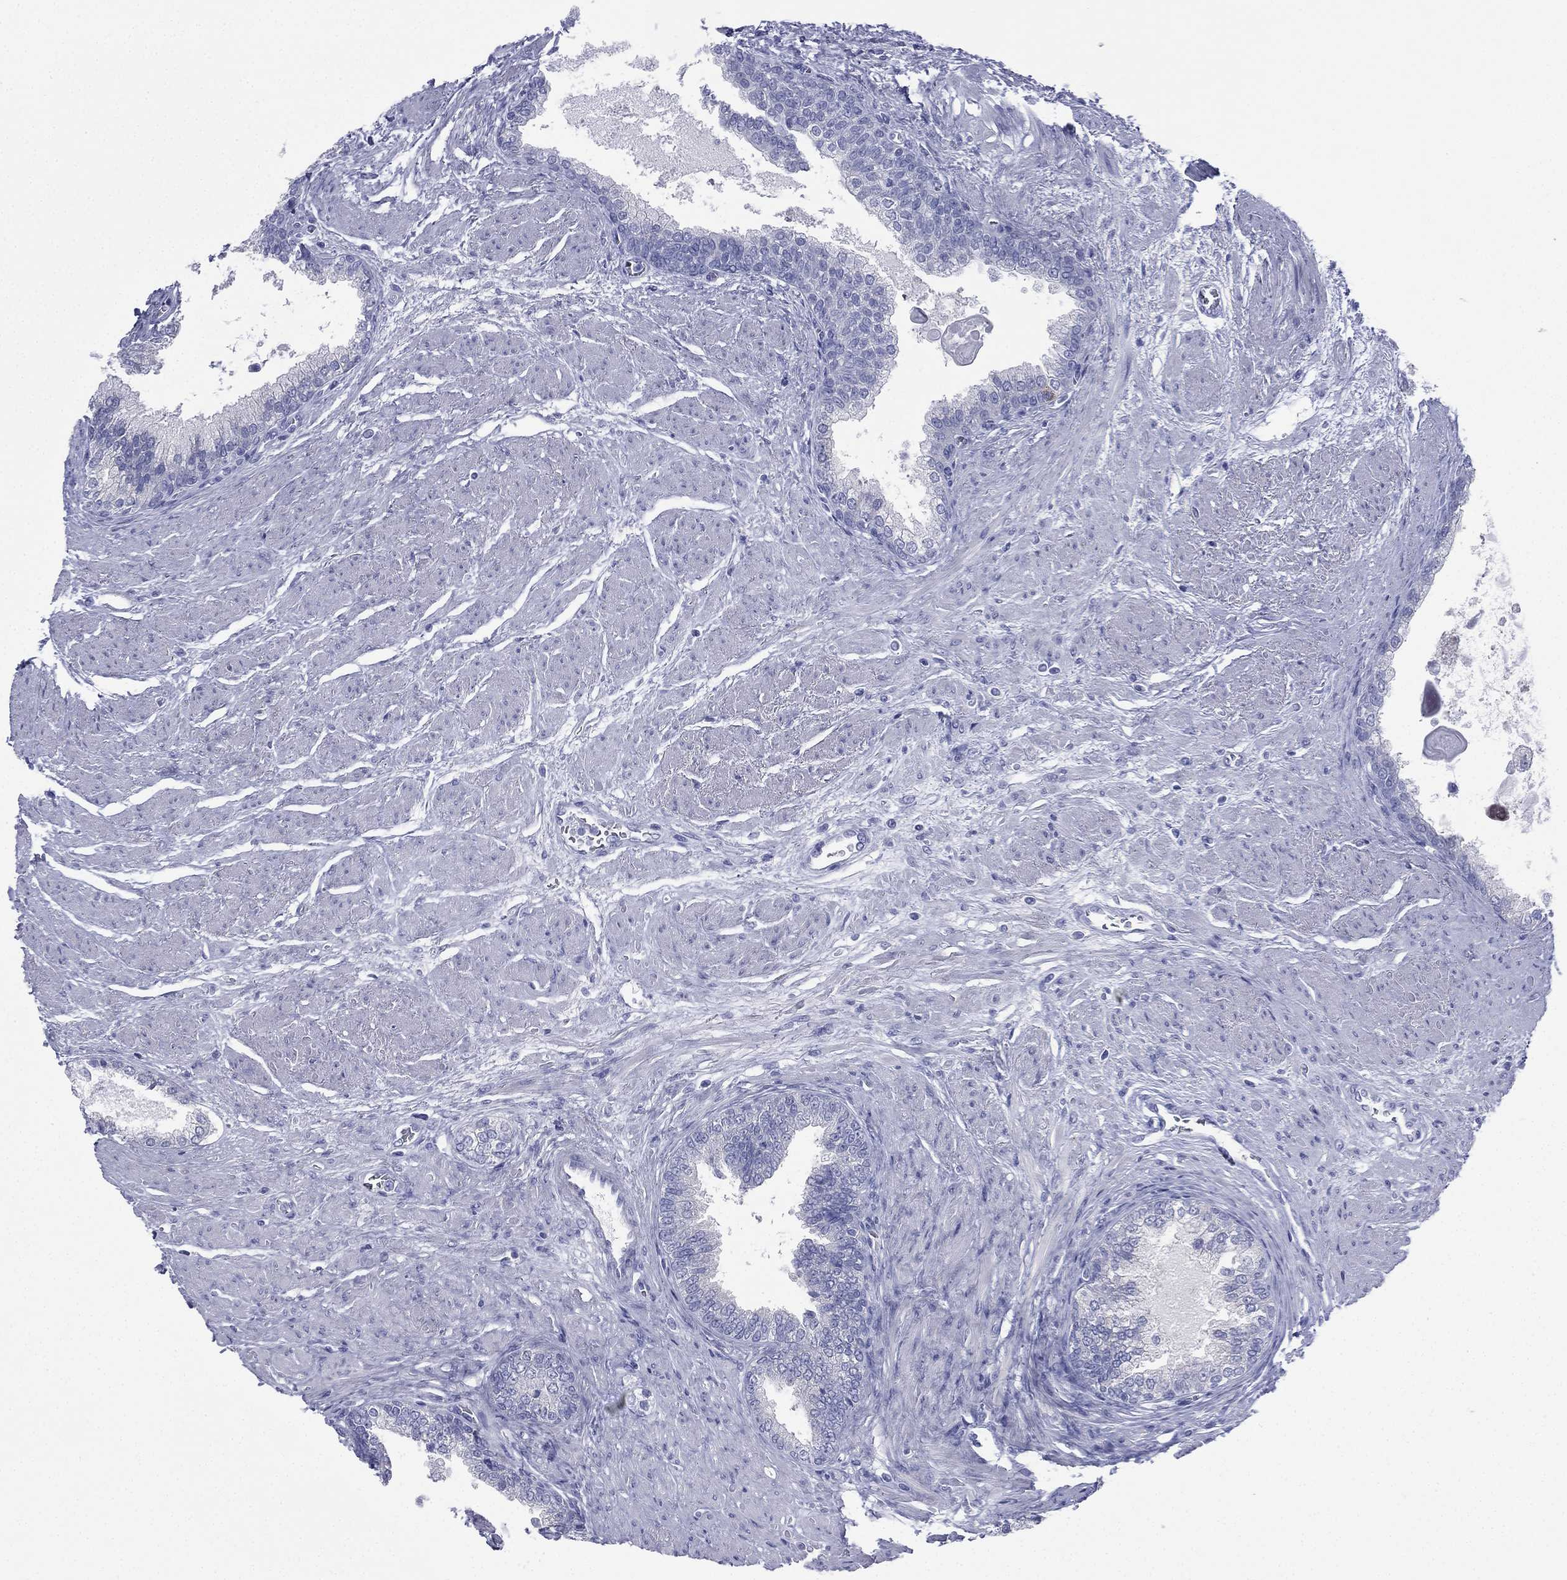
{"staining": {"intensity": "negative", "quantity": "none", "location": "none"}, "tissue": "prostate cancer", "cell_type": "Tumor cells", "image_type": "cancer", "snomed": [{"axis": "morphology", "description": "Adenocarcinoma, NOS"}, {"axis": "topography", "description": "Prostate and seminal vesicle, NOS"}, {"axis": "topography", "description": "Prostate"}], "caption": "Protein analysis of prostate cancer (adenocarcinoma) shows no significant staining in tumor cells. Nuclei are stained in blue.", "gene": "FCER2", "patient": {"sex": "male", "age": 62}}